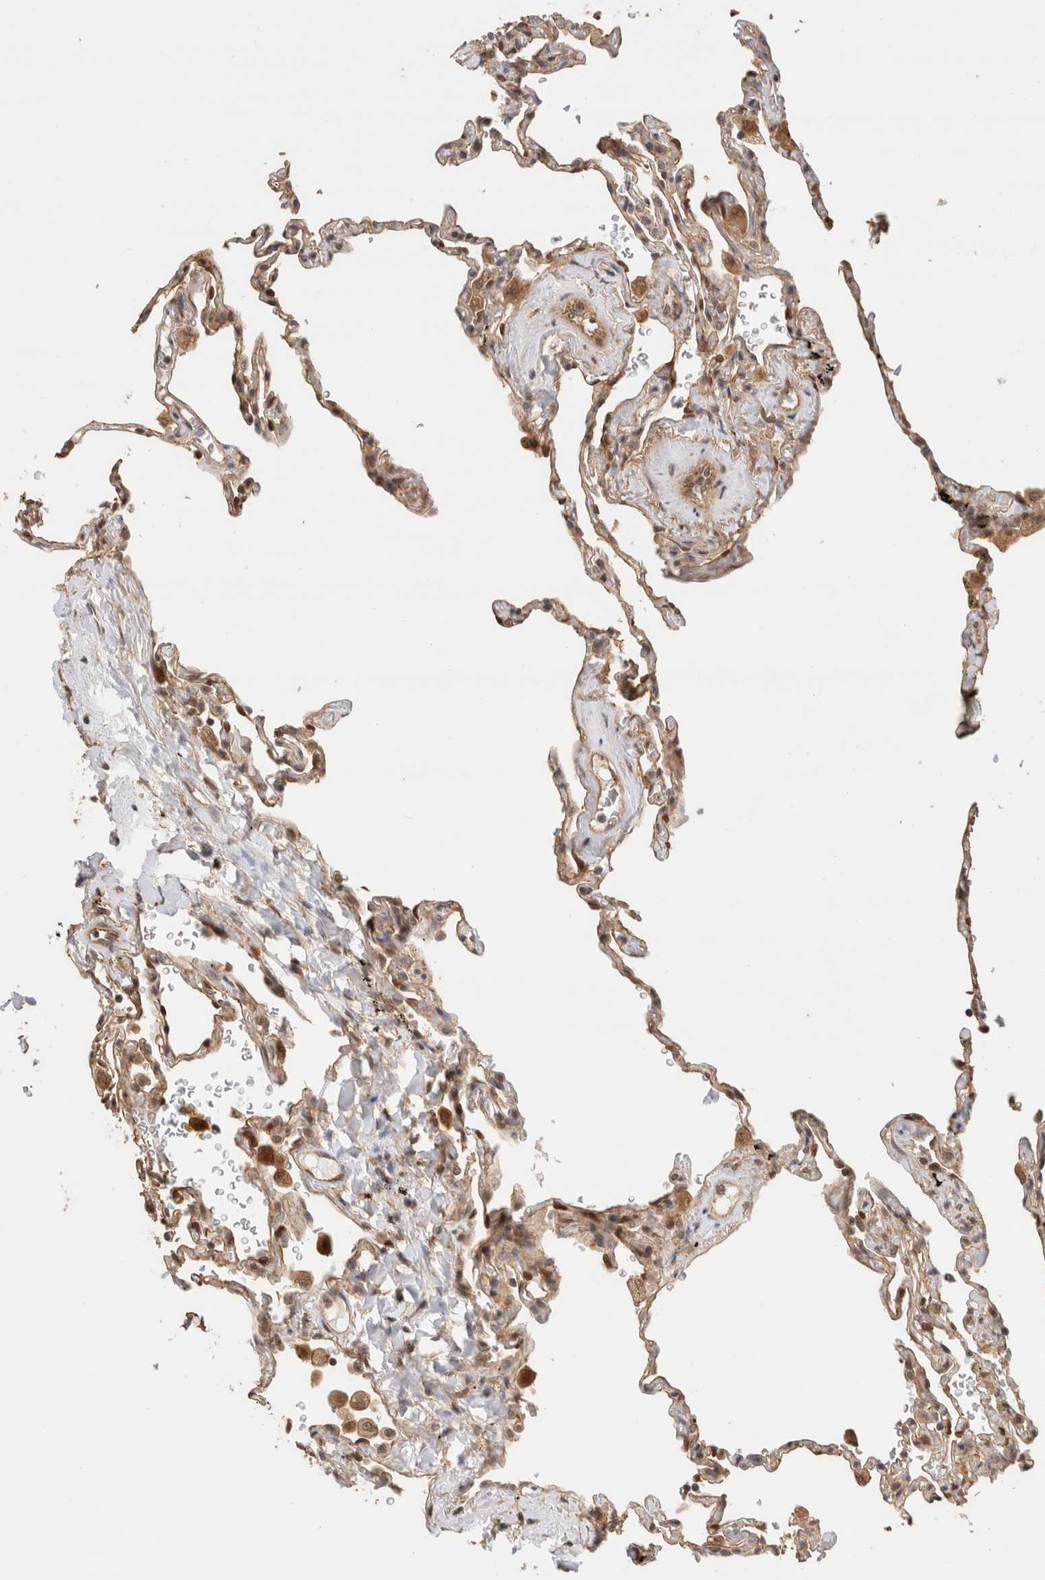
{"staining": {"intensity": "weak", "quantity": "<25%", "location": "cytoplasmic/membranous"}, "tissue": "lung", "cell_type": "Alveolar cells", "image_type": "normal", "snomed": [{"axis": "morphology", "description": "Normal tissue, NOS"}, {"axis": "topography", "description": "Lung"}], "caption": "DAB (3,3'-diaminobenzidine) immunohistochemical staining of unremarkable human lung exhibits no significant staining in alveolar cells. (IHC, brightfield microscopy, high magnification).", "gene": "OTUD6B", "patient": {"sex": "male", "age": 59}}